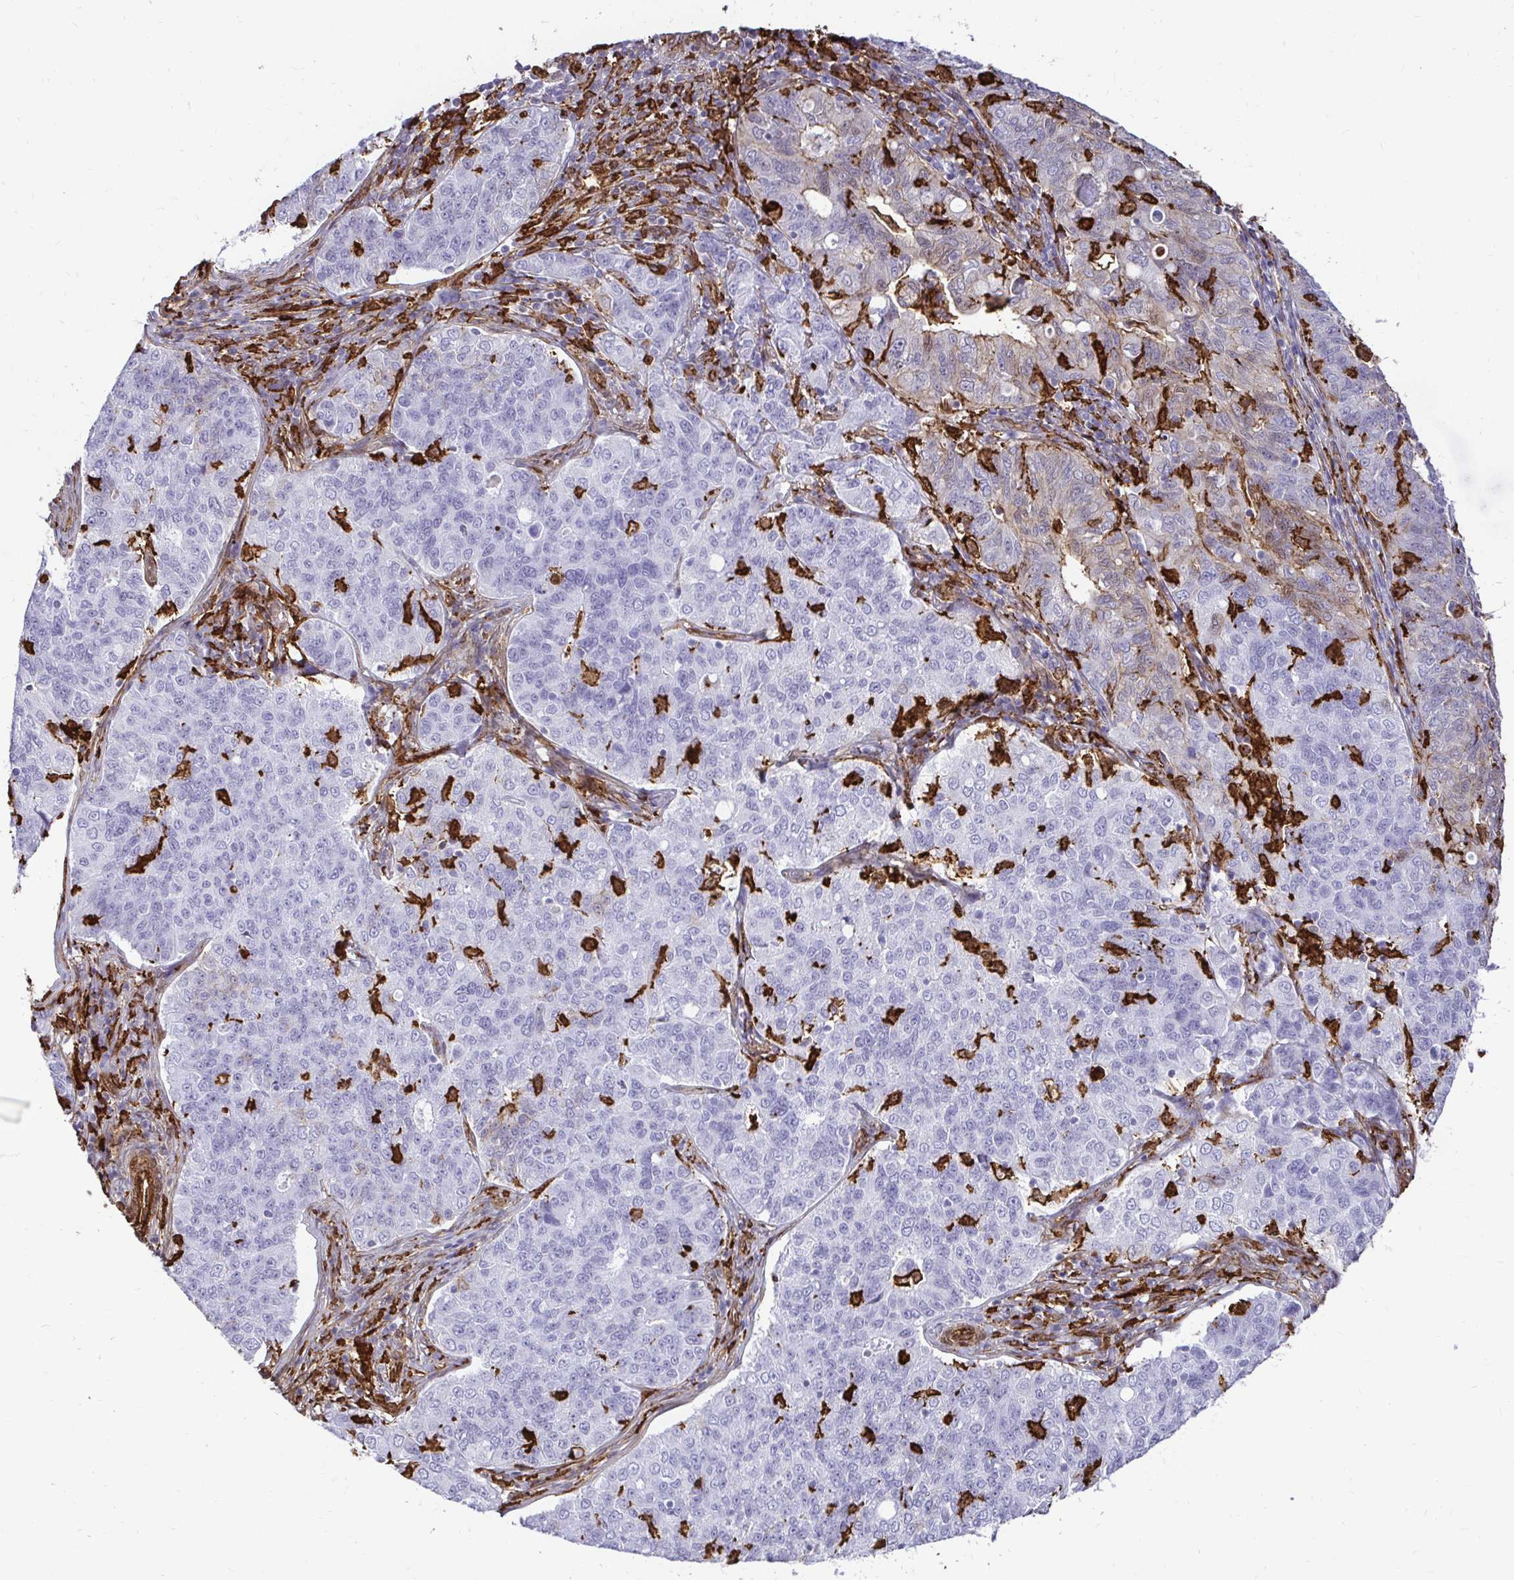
{"staining": {"intensity": "negative", "quantity": "none", "location": "none"}, "tissue": "endometrial cancer", "cell_type": "Tumor cells", "image_type": "cancer", "snomed": [{"axis": "morphology", "description": "Adenocarcinoma, NOS"}, {"axis": "topography", "description": "Endometrium"}], "caption": "Histopathology image shows no significant protein expression in tumor cells of endometrial cancer.", "gene": "GSN", "patient": {"sex": "female", "age": 43}}